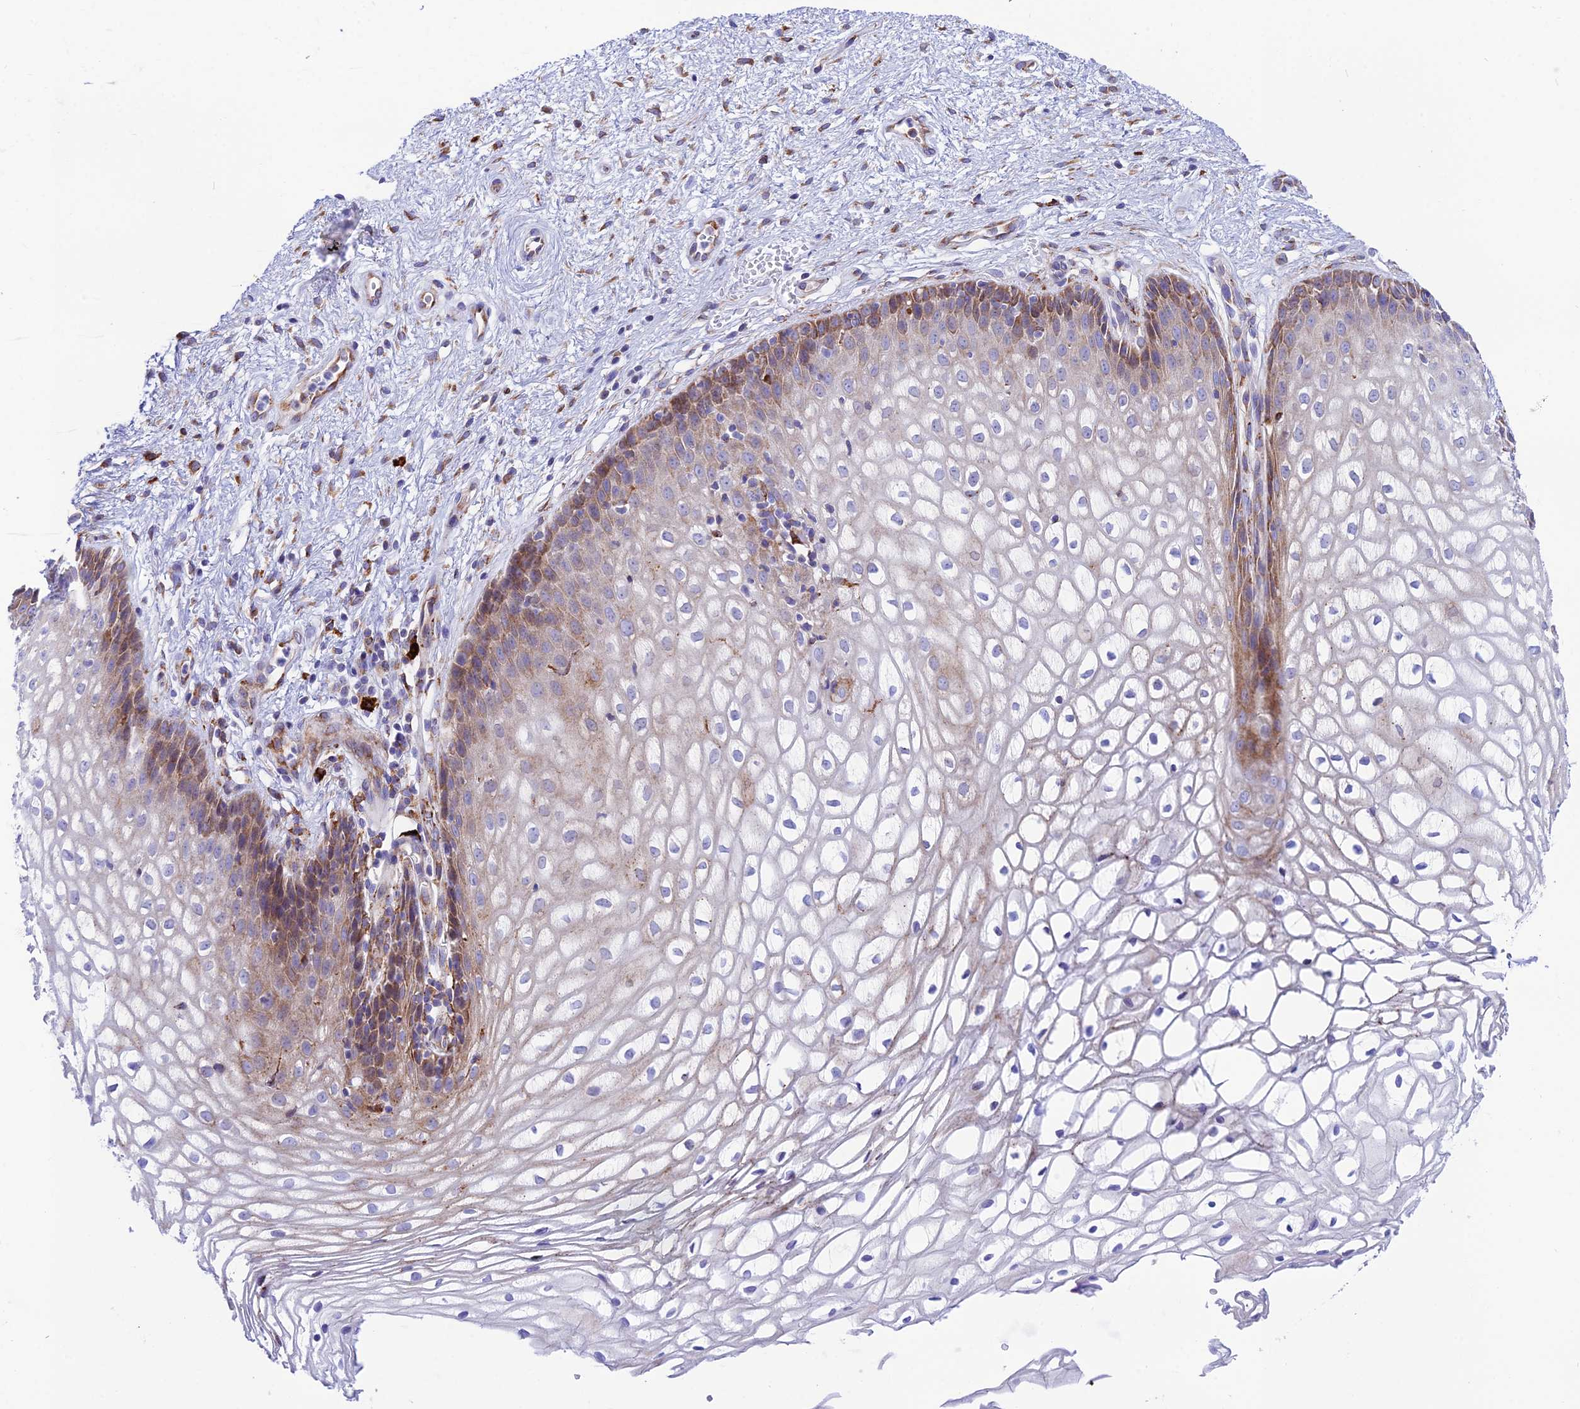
{"staining": {"intensity": "strong", "quantity": "<25%", "location": "cytoplasmic/membranous"}, "tissue": "vagina", "cell_type": "Squamous epithelial cells", "image_type": "normal", "snomed": [{"axis": "morphology", "description": "Normal tissue, NOS"}, {"axis": "topography", "description": "Vagina"}], "caption": "Immunohistochemistry histopathology image of normal human vagina stained for a protein (brown), which shows medium levels of strong cytoplasmic/membranous staining in about <25% of squamous epithelial cells.", "gene": "TUBGCP6", "patient": {"sex": "female", "age": 34}}